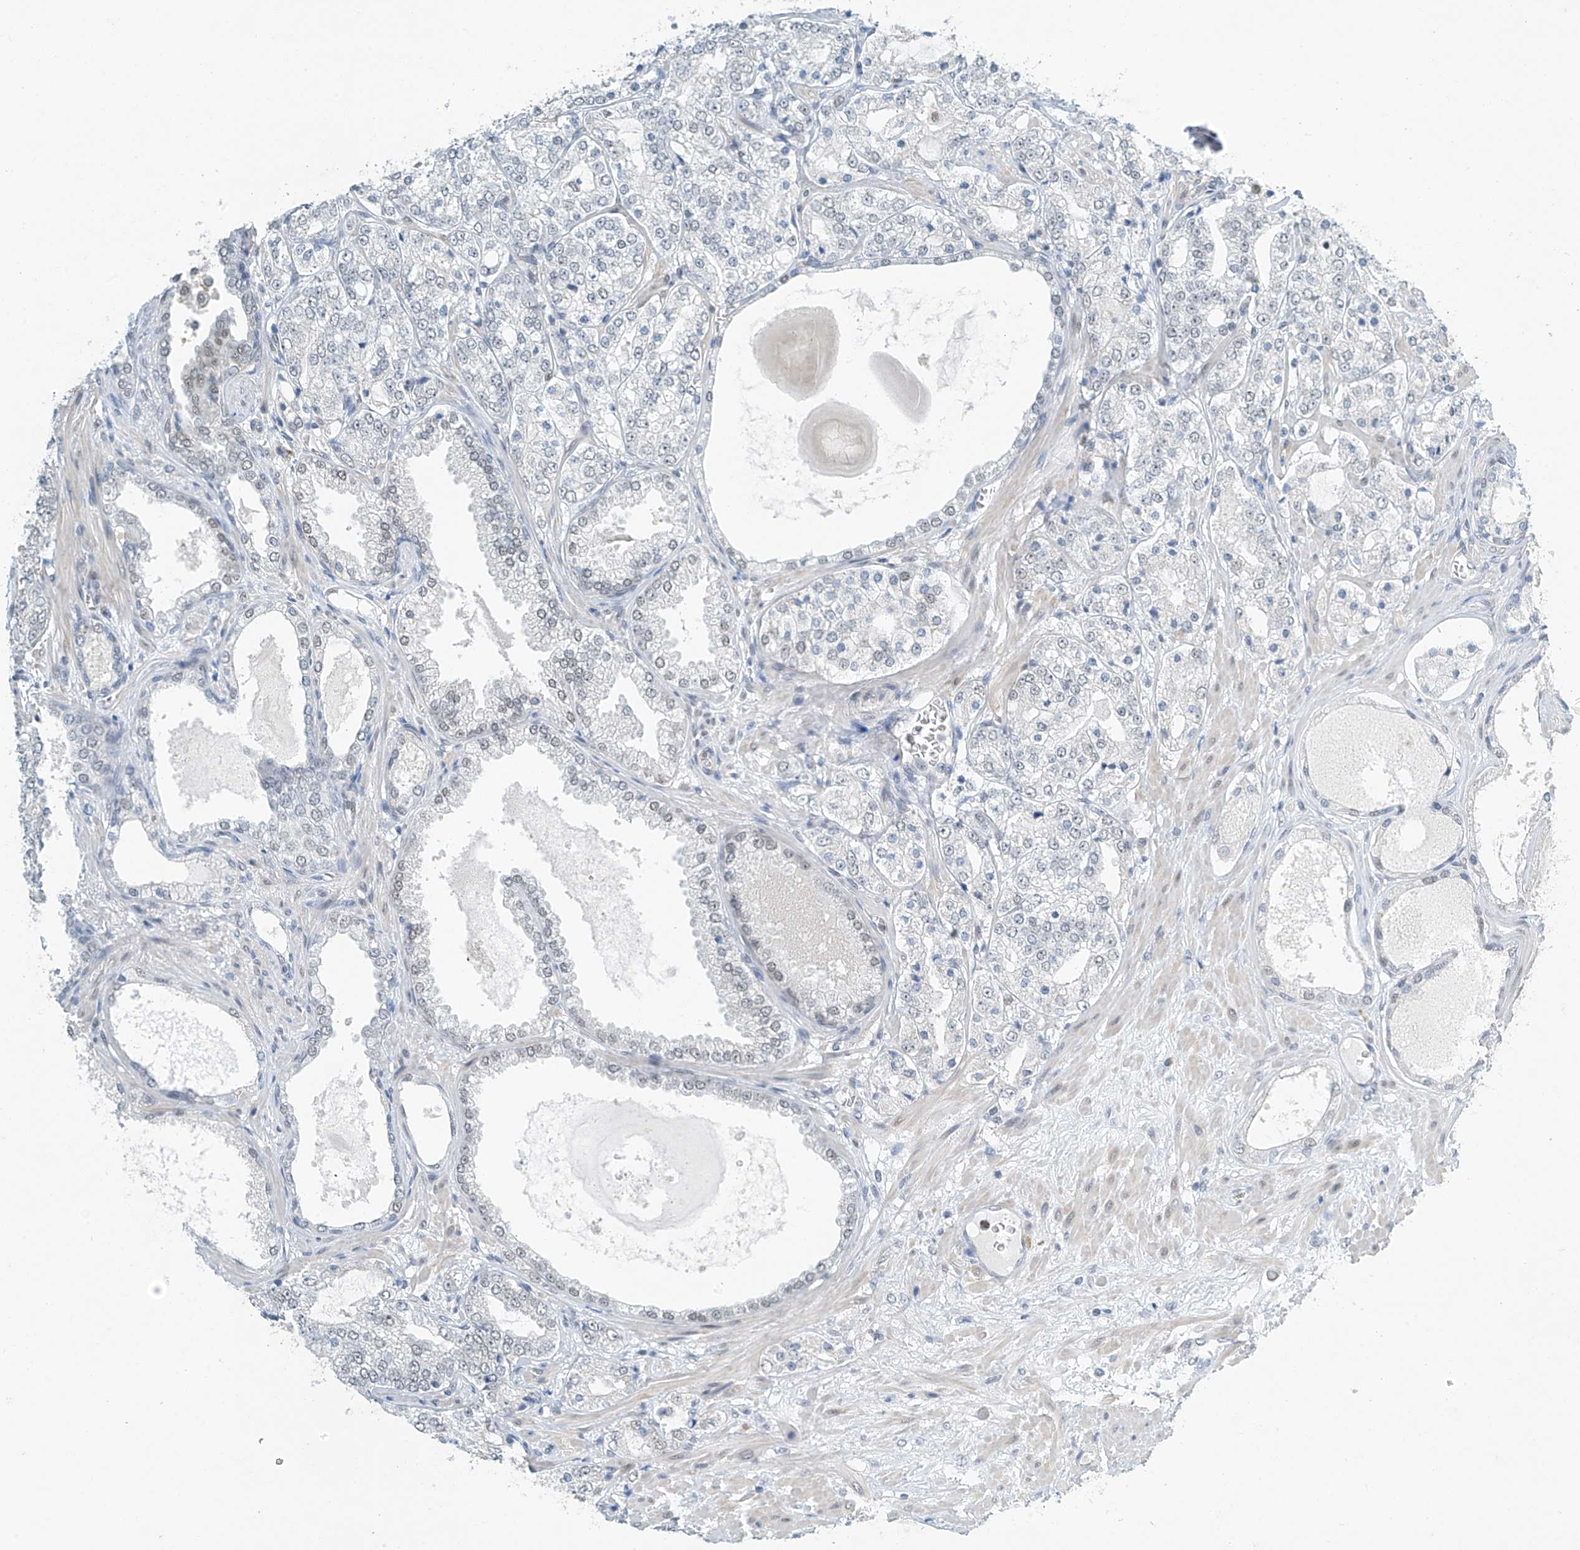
{"staining": {"intensity": "moderate", "quantity": "<25%", "location": "nuclear"}, "tissue": "prostate cancer", "cell_type": "Tumor cells", "image_type": "cancer", "snomed": [{"axis": "morphology", "description": "Adenocarcinoma, High grade"}, {"axis": "topography", "description": "Prostate"}], "caption": "Adenocarcinoma (high-grade) (prostate) tissue displays moderate nuclear expression in approximately <25% of tumor cells, visualized by immunohistochemistry. Using DAB (brown) and hematoxylin (blue) stains, captured at high magnification using brightfield microscopy.", "gene": "TAF8", "patient": {"sex": "male", "age": 64}}